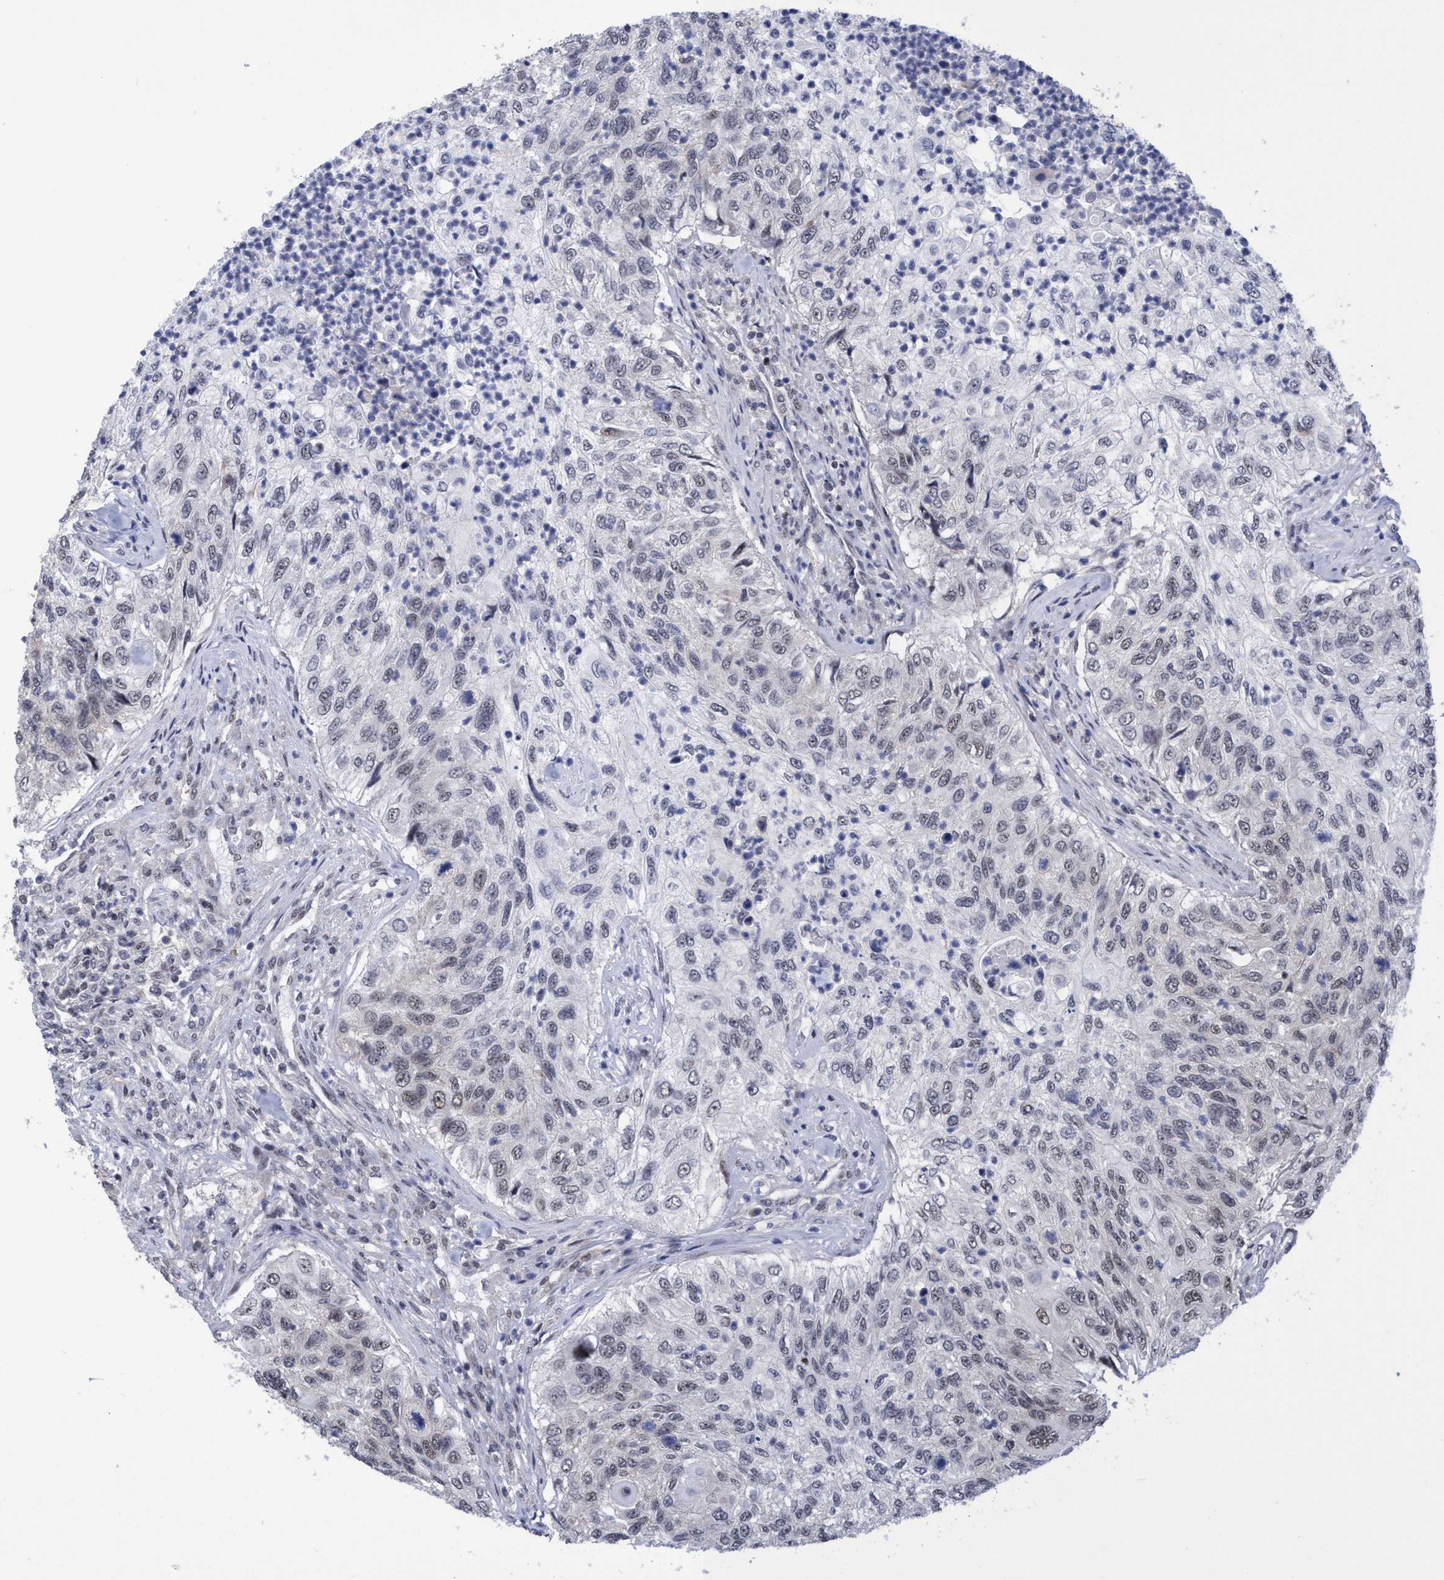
{"staining": {"intensity": "negative", "quantity": "none", "location": "none"}, "tissue": "urothelial cancer", "cell_type": "Tumor cells", "image_type": "cancer", "snomed": [{"axis": "morphology", "description": "Urothelial carcinoma, High grade"}, {"axis": "topography", "description": "Urinary bladder"}], "caption": "Immunohistochemistry histopathology image of neoplastic tissue: human urothelial cancer stained with DAB (3,3'-diaminobenzidine) demonstrates no significant protein expression in tumor cells.", "gene": "C9orf78", "patient": {"sex": "female", "age": 60}}